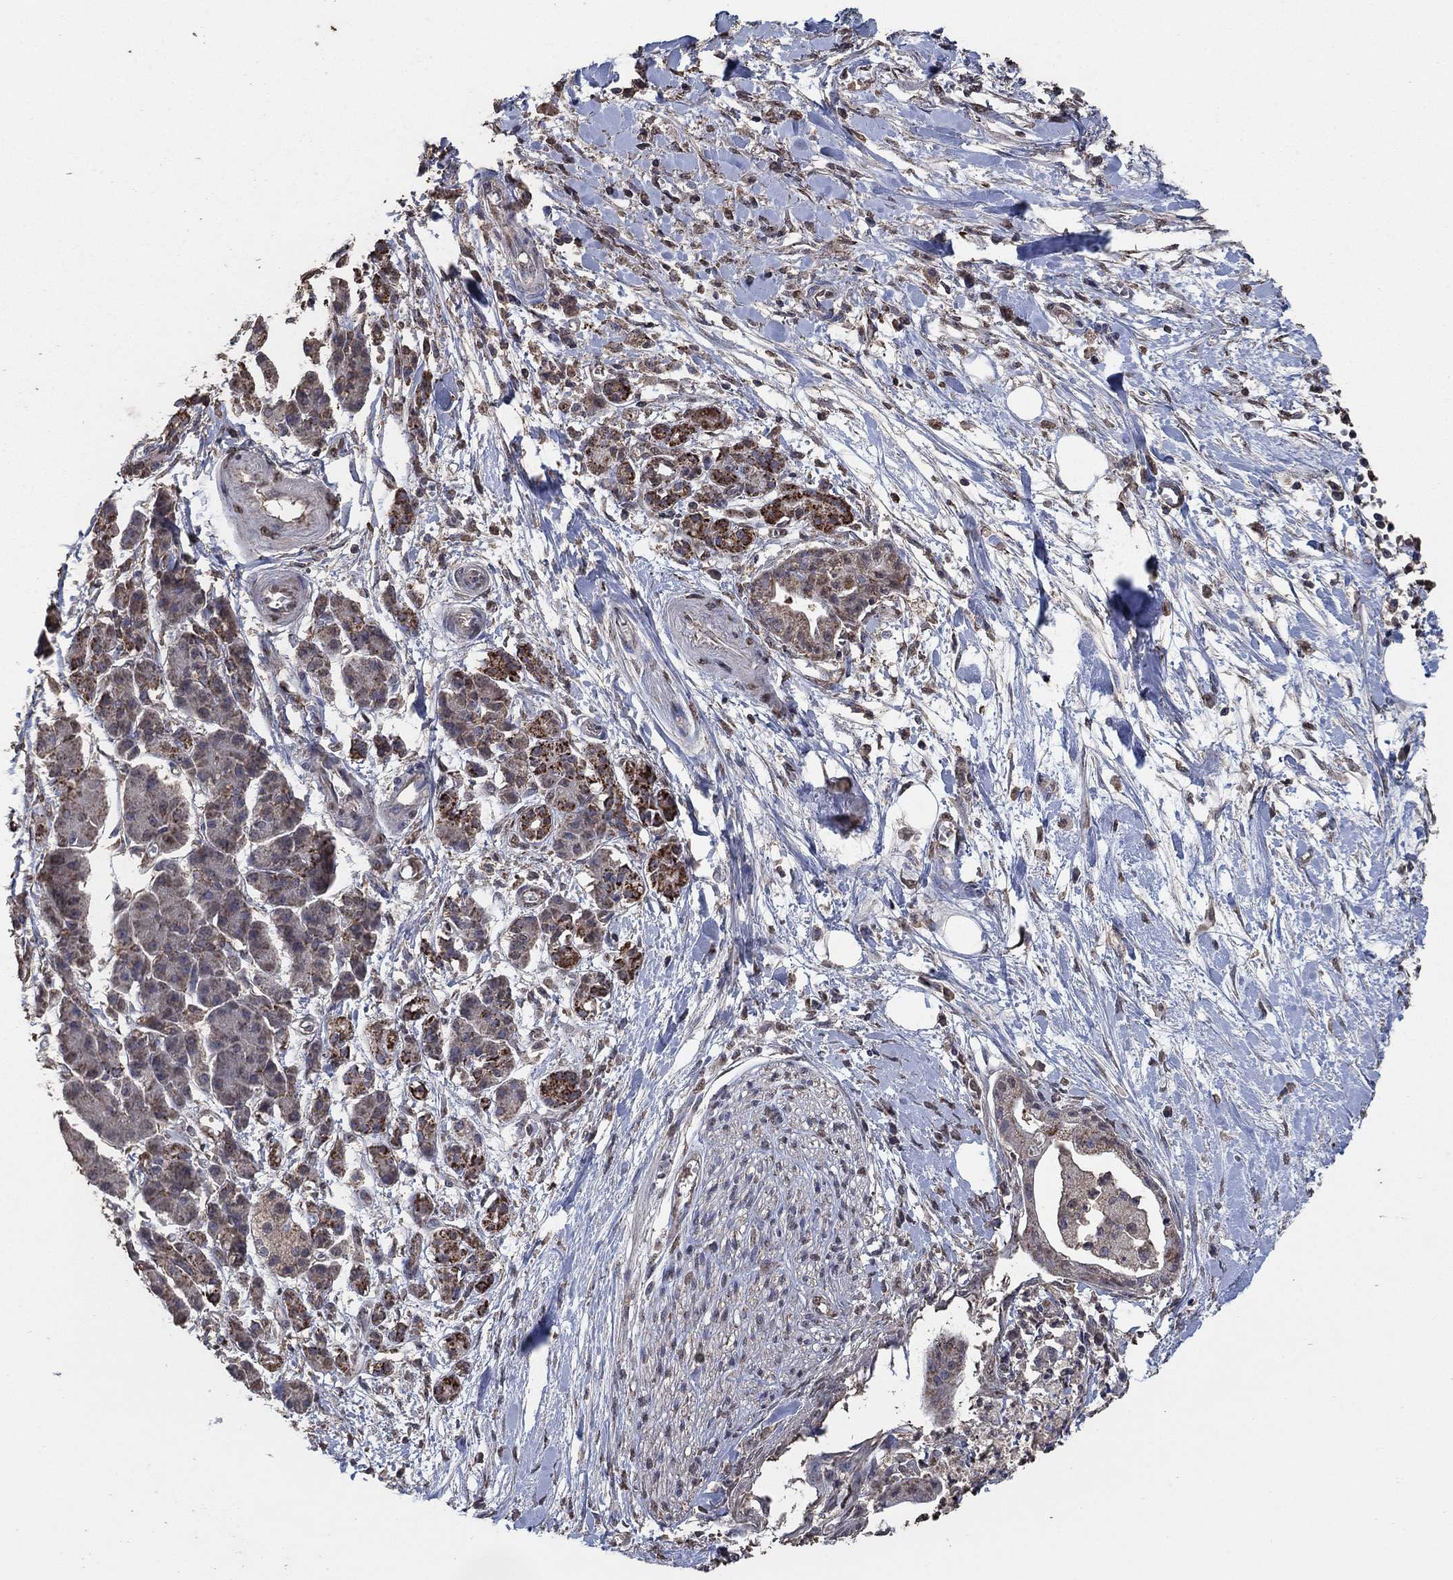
{"staining": {"intensity": "strong", "quantity": "<25%", "location": "cytoplasmic/membranous"}, "tissue": "pancreatic cancer", "cell_type": "Tumor cells", "image_type": "cancer", "snomed": [{"axis": "morphology", "description": "Normal tissue, NOS"}, {"axis": "morphology", "description": "Adenocarcinoma, NOS"}, {"axis": "topography", "description": "Lymph node"}, {"axis": "topography", "description": "Pancreas"}], "caption": "The image shows immunohistochemical staining of pancreatic adenocarcinoma. There is strong cytoplasmic/membranous expression is appreciated in about <25% of tumor cells. The staining is performed using DAB (3,3'-diaminobenzidine) brown chromogen to label protein expression. The nuclei are counter-stained blue using hematoxylin.", "gene": "MRPS24", "patient": {"sex": "female", "age": 58}}